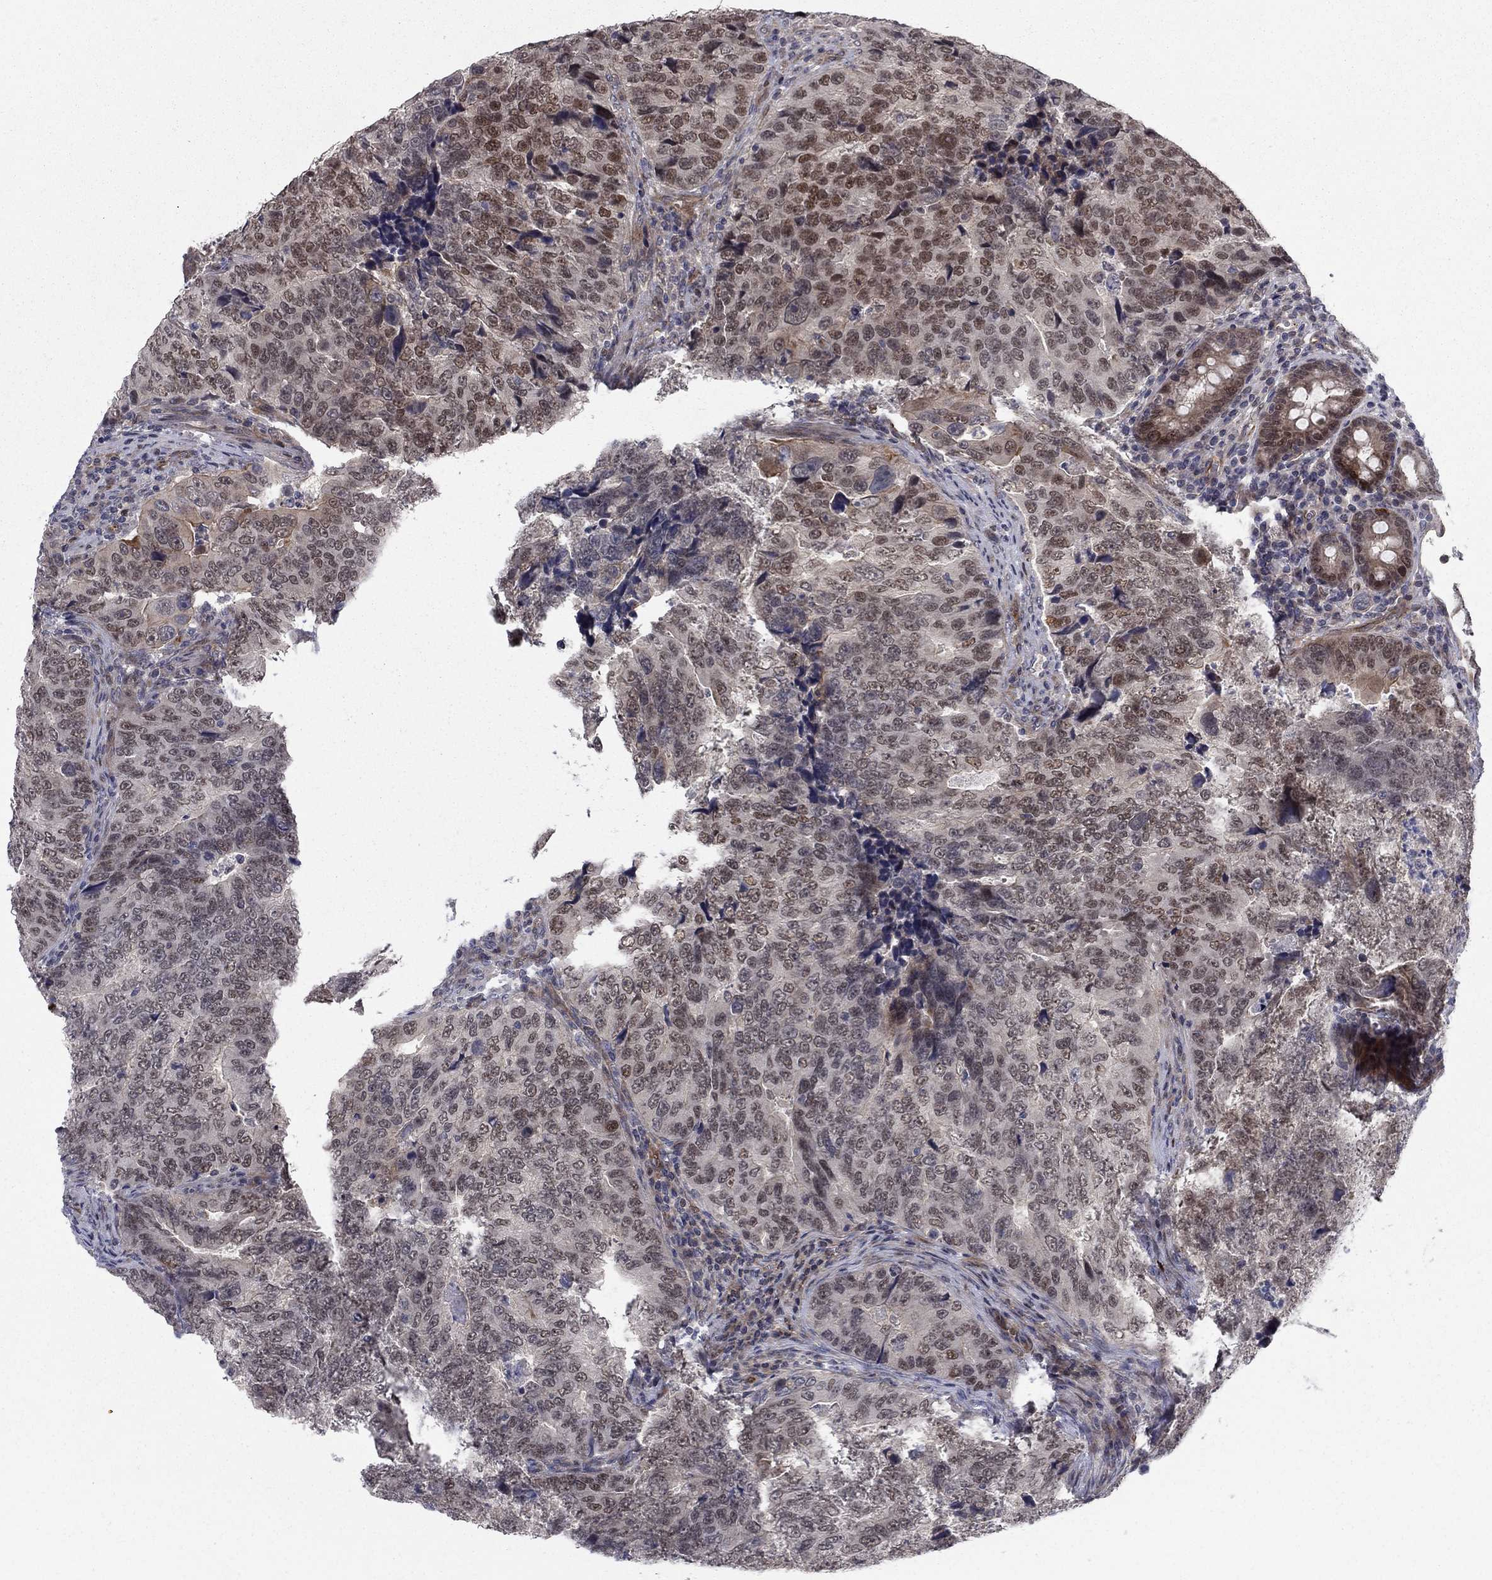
{"staining": {"intensity": "moderate", "quantity": "<25%", "location": "nuclear"}, "tissue": "colorectal cancer", "cell_type": "Tumor cells", "image_type": "cancer", "snomed": [{"axis": "morphology", "description": "Adenocarcinoma, NOS"}, {"axis": "topography", "description": "Colon"}], "caption": "Immunohistochemical staining of colorectal cancer shows moderate nuclear protein positivity in about <25% of tumor cells. (DAB (3,3'-diaminobenzidine) IHC, brown staining for protein, blue staining for nuclei).", "gene": "BCL11A", "patient": {"sex": "female", "age": 72}}